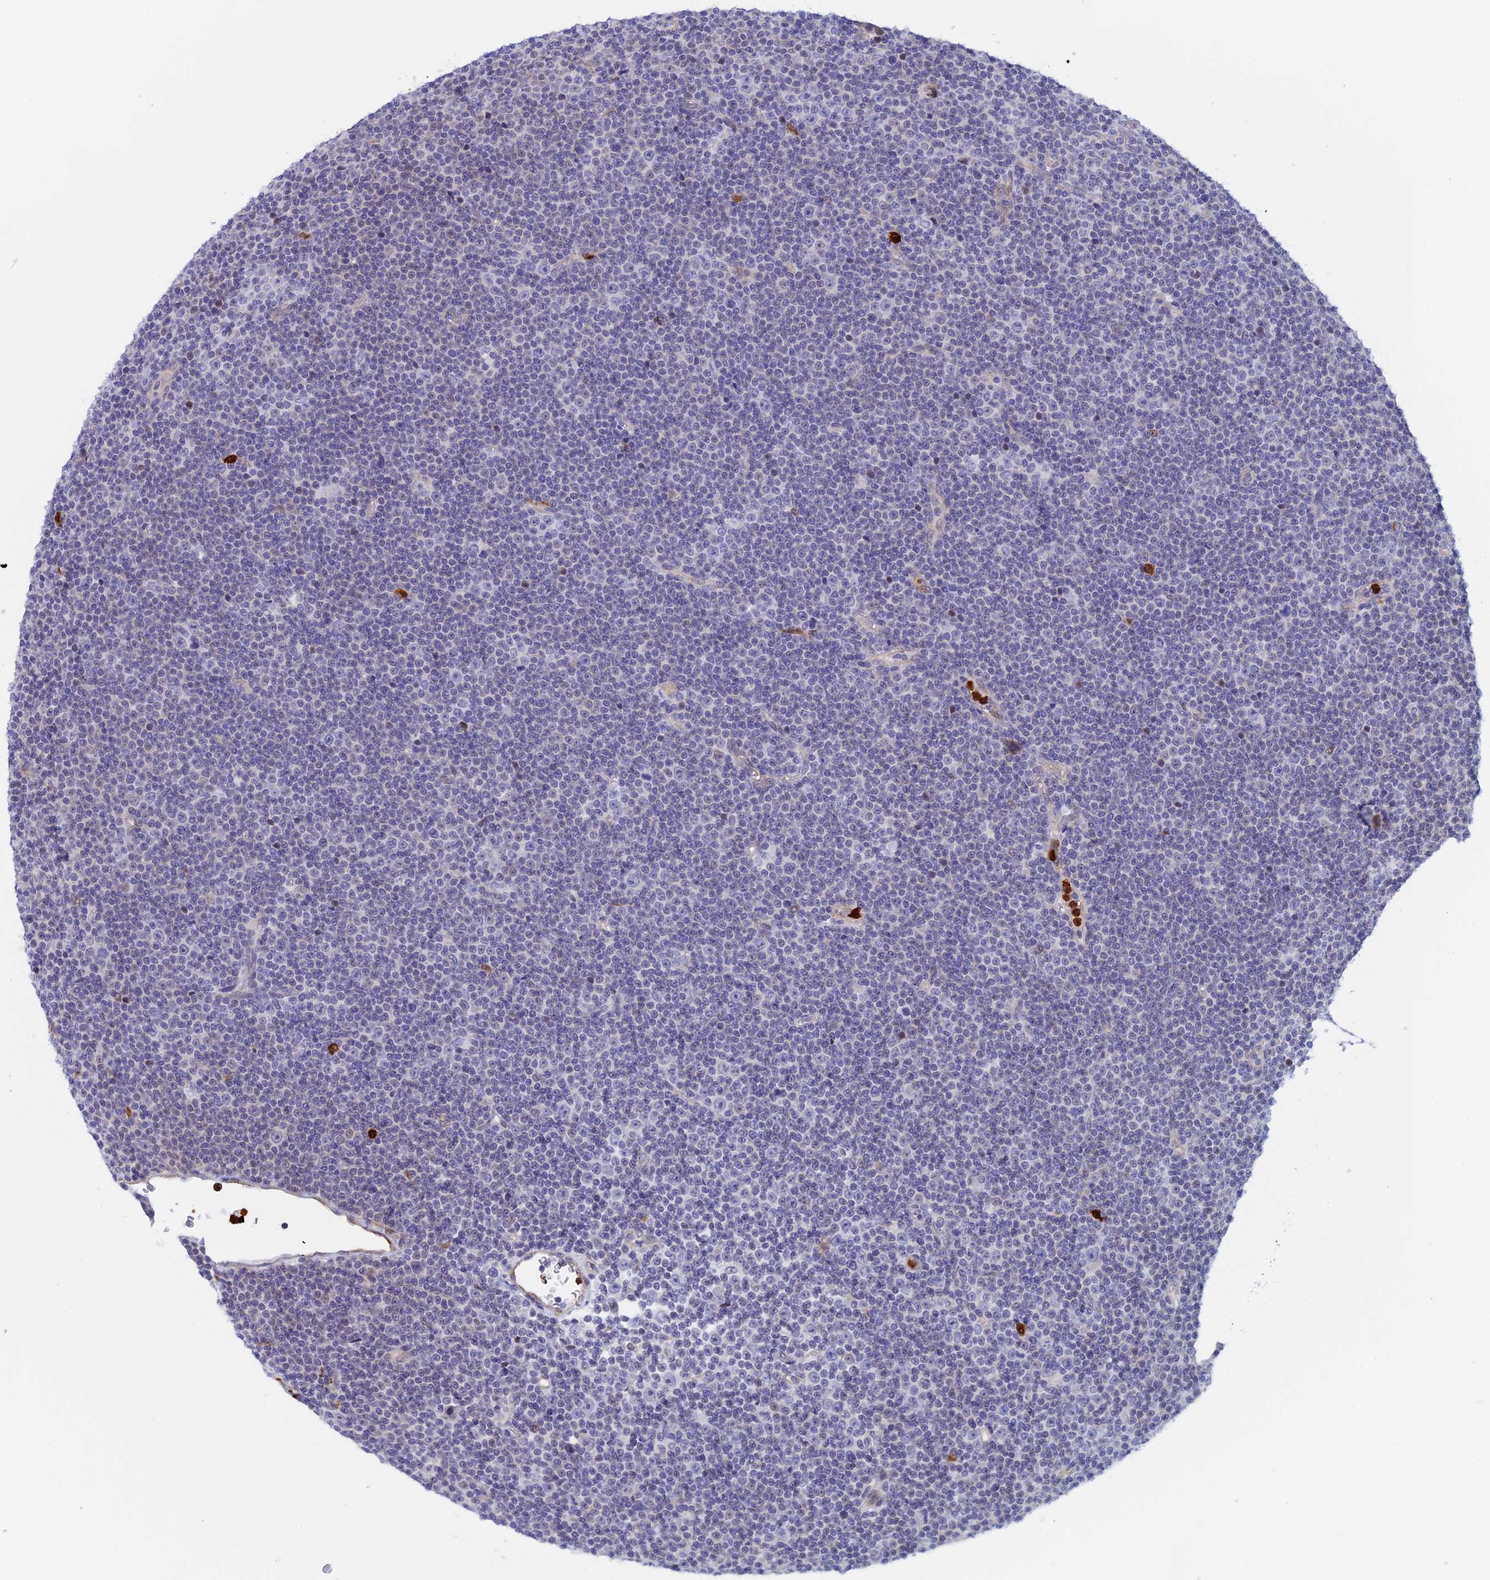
{"staining": {"intensity": "negative", "quantity": "none", "location": "none"}, "tissue": "lymphoma", "cell_type": "Tumor cells", "image_type": "cancer", "snomed": [{"axis": "morphology", "description": "Malignant lymphoma, non-Hodgkin's type, Low grade"}, {"axis": "topography", "description": "Lymph node"}], "caption": "DAB immunohistochemical staining of human lymphoma exhibits no significant staining in tumor cells.", "gene": "SLC26A1", "patient": {"sex": "female", "age": 67}}